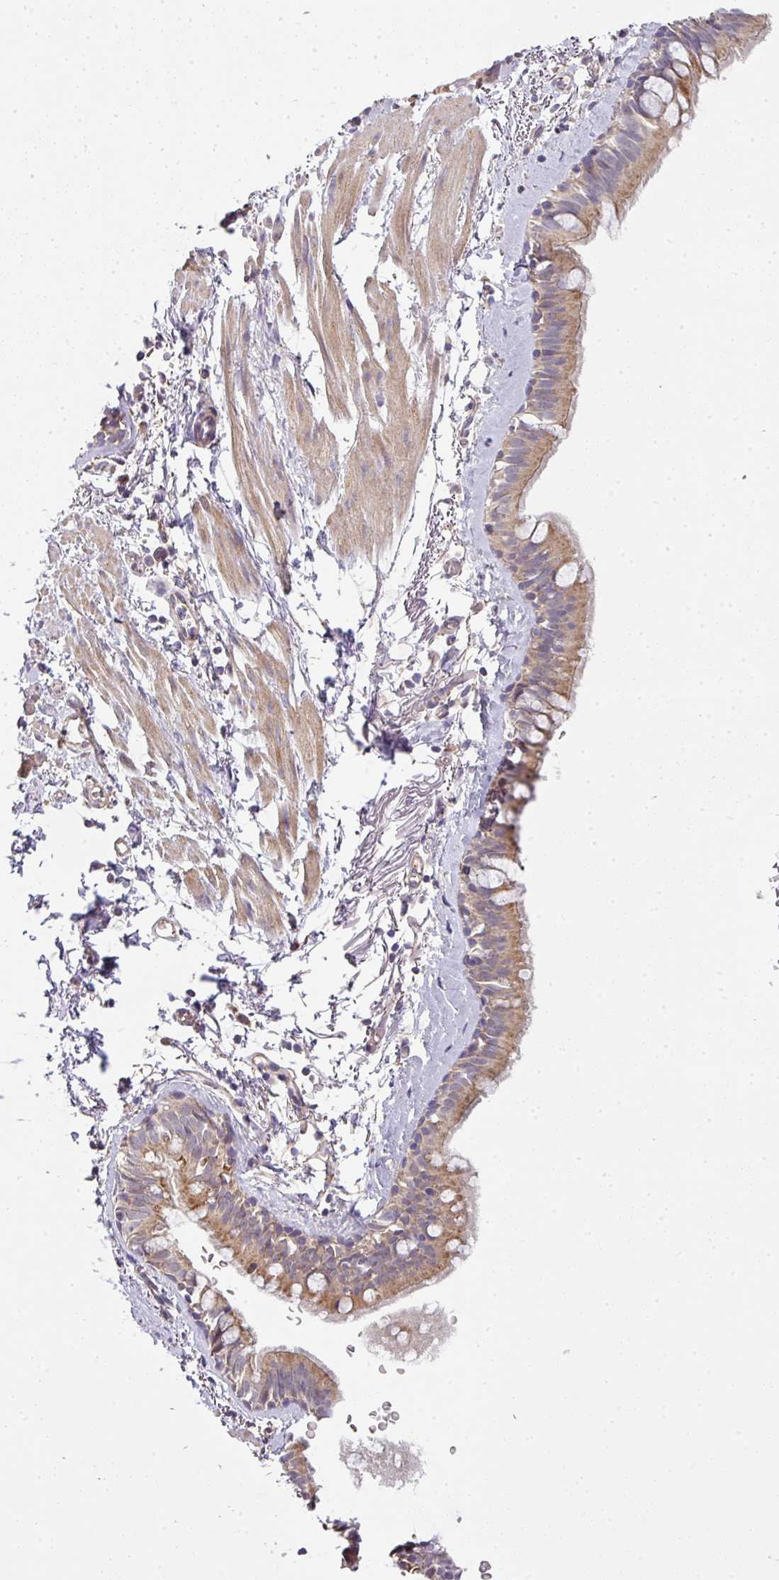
{"staining": {"intensity": "moderate", "quantity": "25%-75%", "location": "cytoplasmic/membranous"}, "tissue": "bronchus", "cell_type": "Respiratory epithelial cells", "image_type": "normal", "snomed": [{"axis": "morphology", "description": "Normal tissue, NOS"}, {"axis": "topography", "description": "Bronchus"}], "caption": "Respiratory epithelial cells exhibit medium levels of moderate cytoplasmic/membranous expression in approximately 25%-75% of cells in benign bronchus.", "gene": "STK35", "patient": {"sex": "male", "age": 67}}